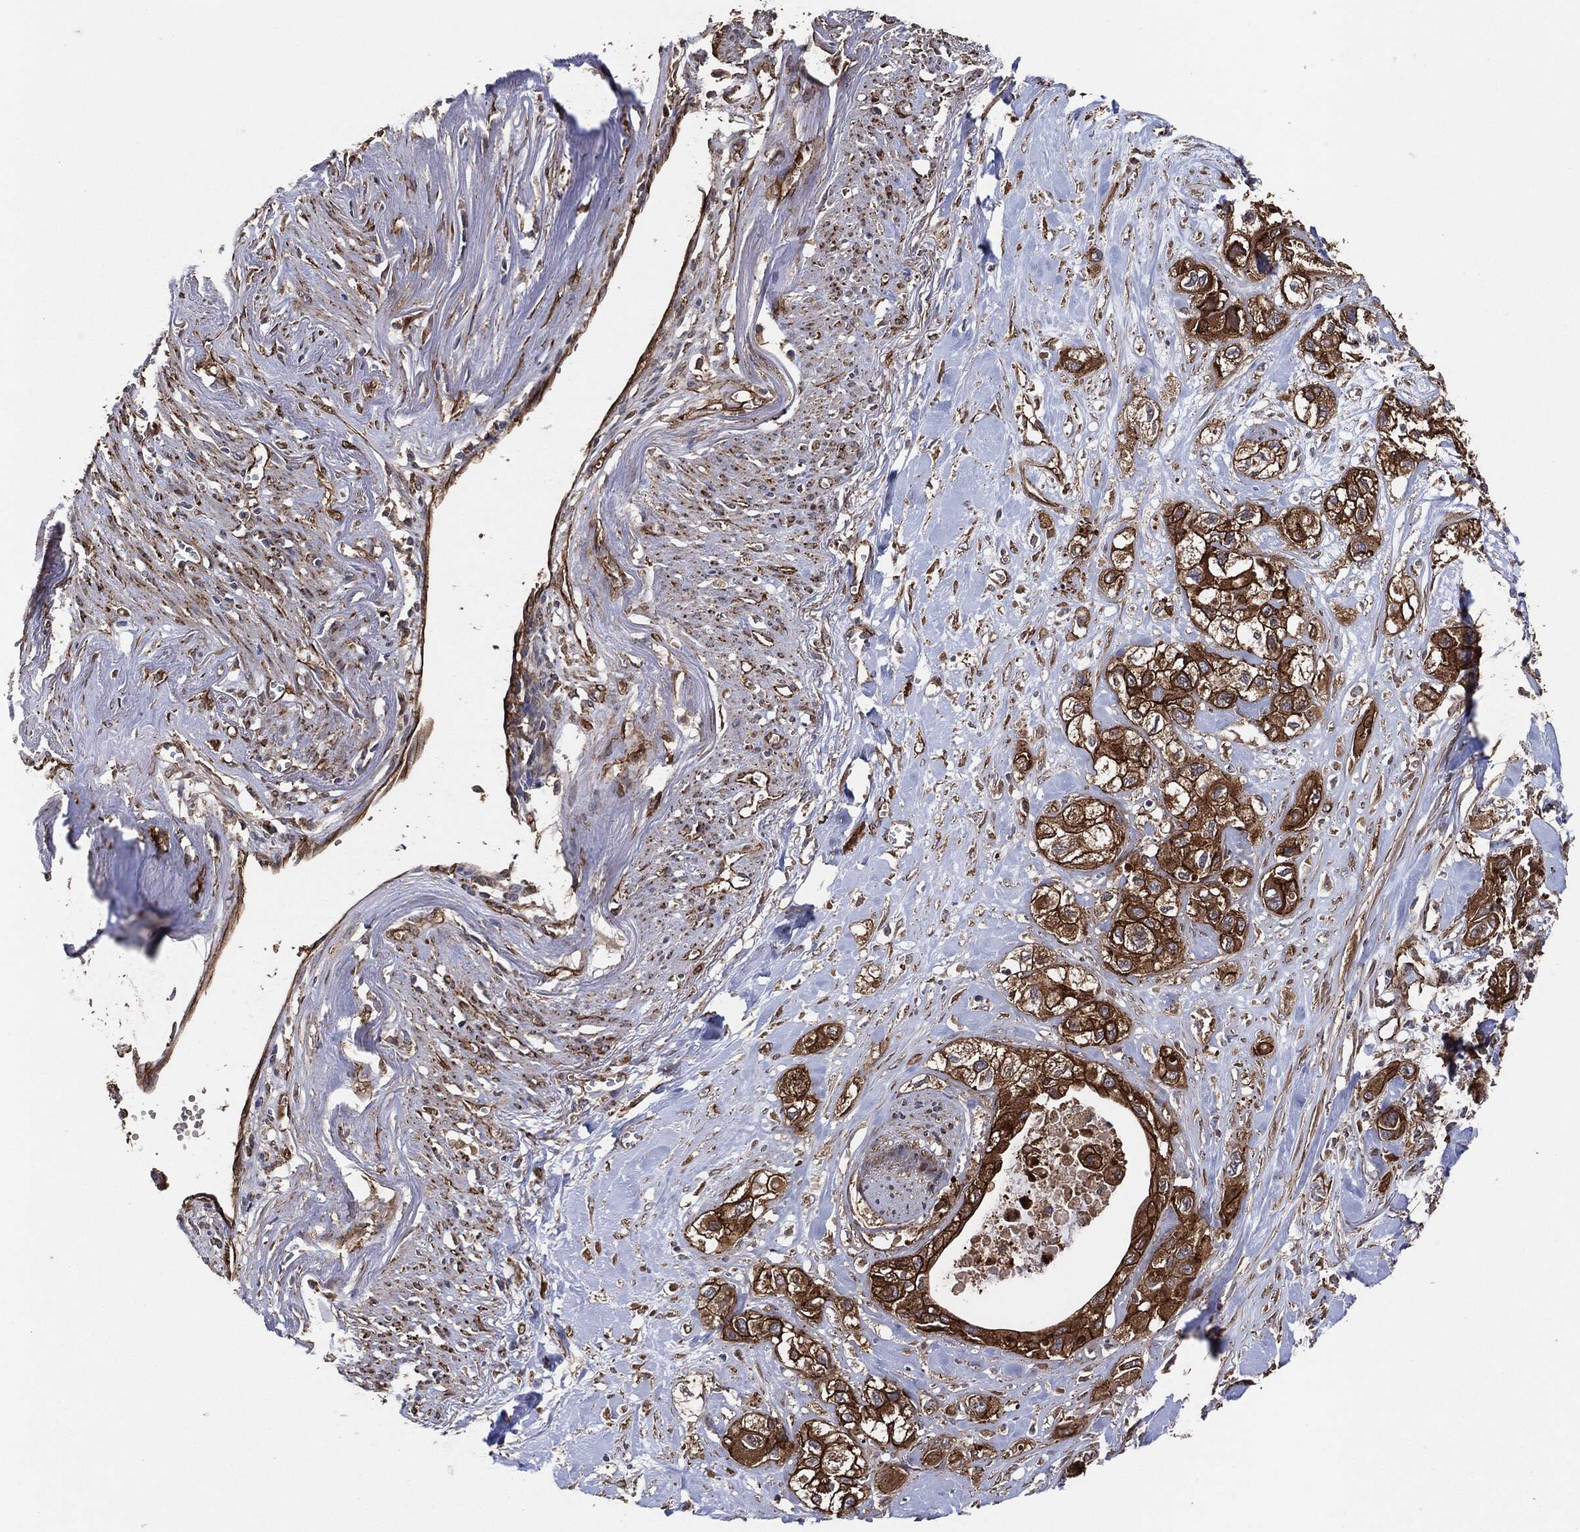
{"staining": {"intensity": "strong", "quantity": ">75%", "location": "cytoplasmic/membranous"}, "tissue": "pancreatic cancer", "cell_type": "Tumor cells", "image_type": "cancer", "snomed": [{"axis": "morphology", "description": "Adenocarcinoma, NOS"}, {"axis": "topography", "description": "Pancreas"}], "caption": "IHC staining of adenocarcinoma (pancreatic), which demonstrates high levels of strong cytoplasmic/membranous positivity in about >75% of tumor cells indicating strong cytoplasmic/membranous protein staining. The staining was performed using DAB (brown) for protein detection and nuclei were counterstained in hematoxylin (blue).", "gene": "CTNNA1", "patient": {"sex": "male", "age": 72}}